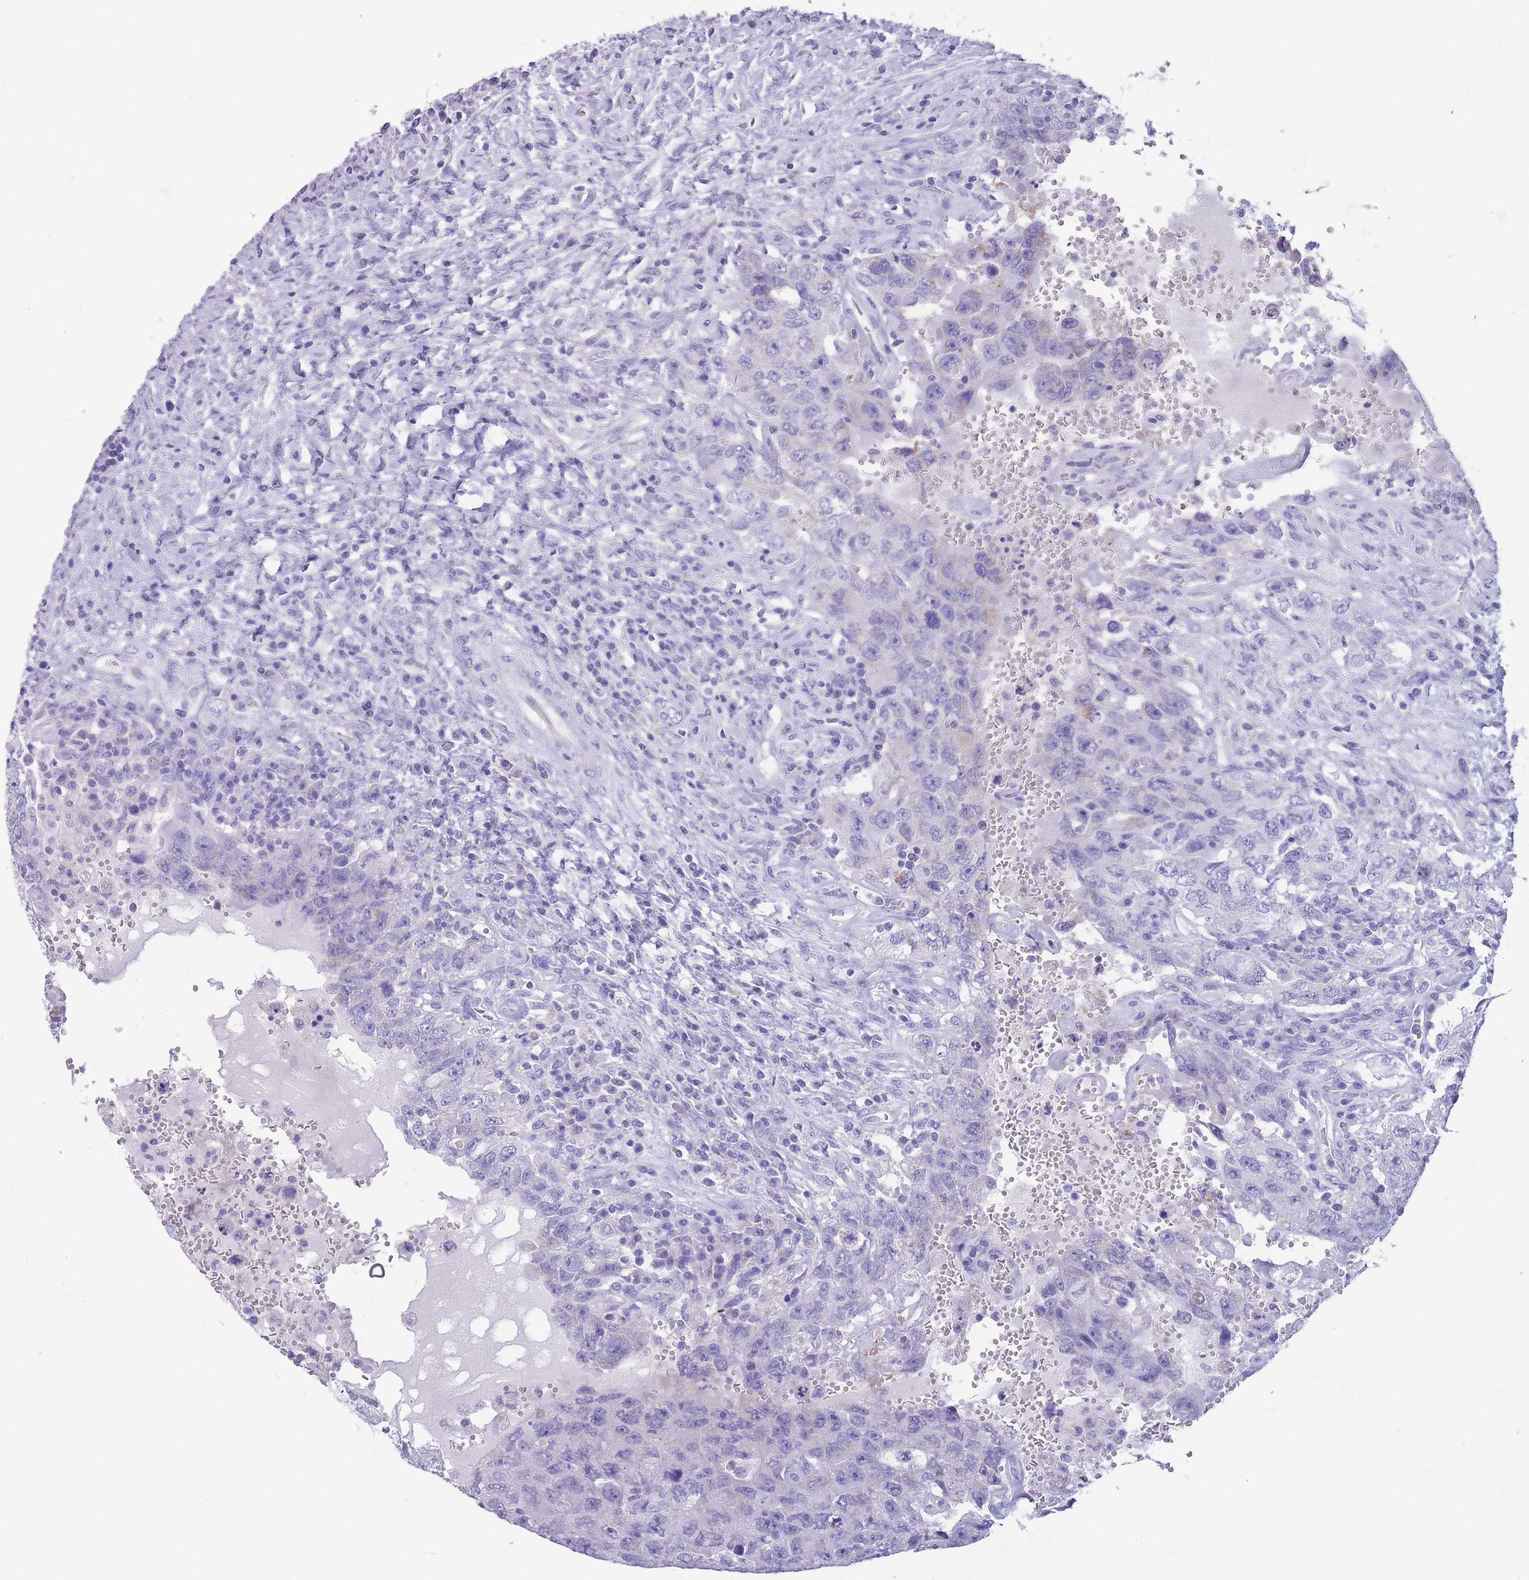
{"staining": {"intensity": "negative", "quantity": "none", "location": "none"}, "tissue": "testis cancer", "cell_type": "Tumor cells", "image_type": "cancer", "snomed": [{"axis": "morphology", "description": "Carcinoma, Embryonal, NOS"}, {"axis": "topography", "description": "Testis"}], "caption": "The micrograph displays no significant staining in tumor cells of testis cancer (embryonal carcinoma).", "gene": "INTS2", "patient": {"sex": "male", "age": 26}}